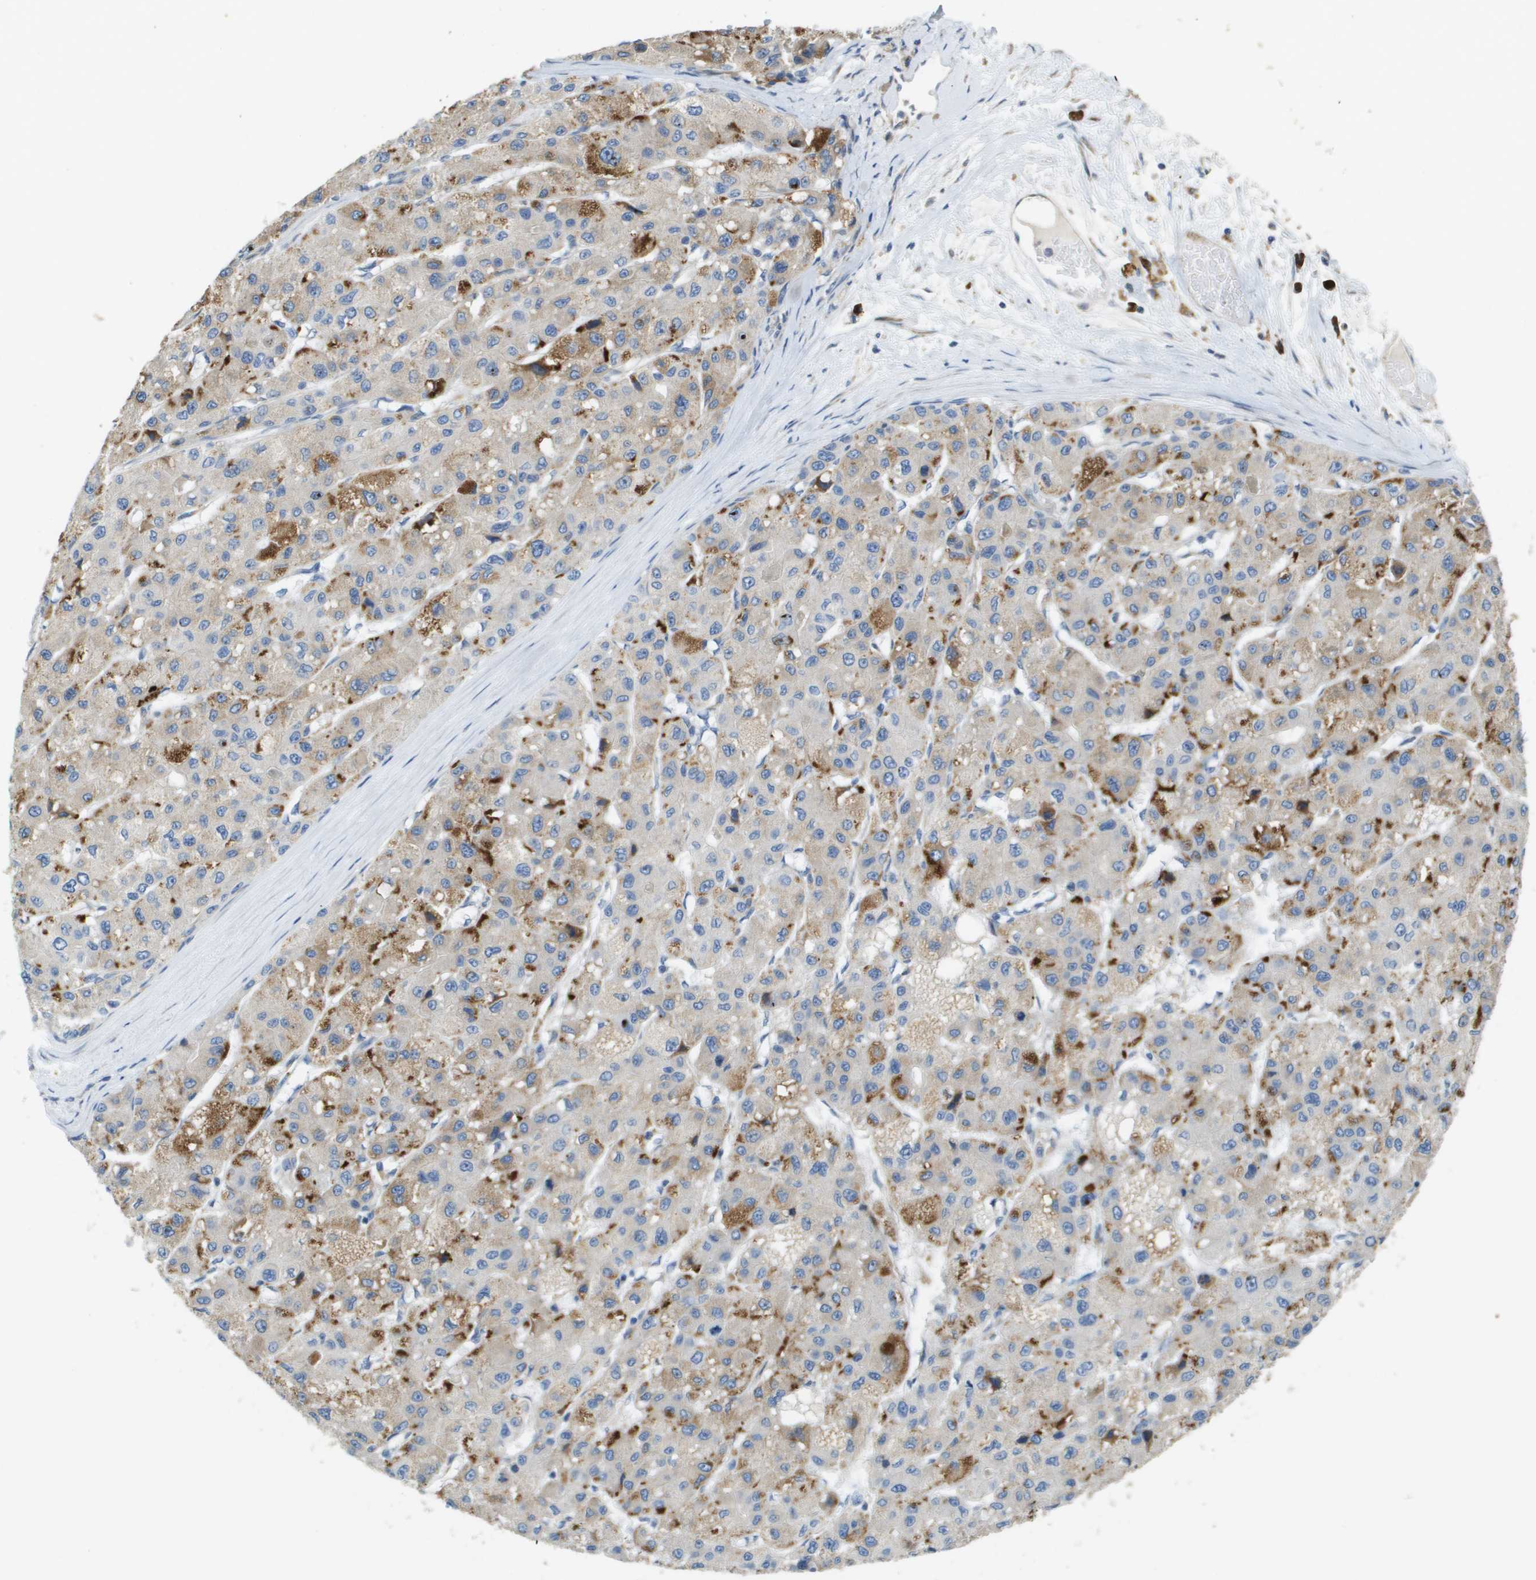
{"staining": {"intensity": "moderate", "quantity": "<25%", "location": "cytoplasmic/membranous"}, "tissue": "liver cancer", "cell_type": "Tumor cells", "image_type": "cancer", "snomed": [{"axis": "morphology", "description": "Carcinoma, Hepatocellular, NOS"}, {"axis": "topography", "description": "Liver"}], "caption": "Liver cancer stained with a protein marker shows moderate staining in tumor cells.", "gene": "CASP10", "patient": {"sex": "male", "age": 80}}